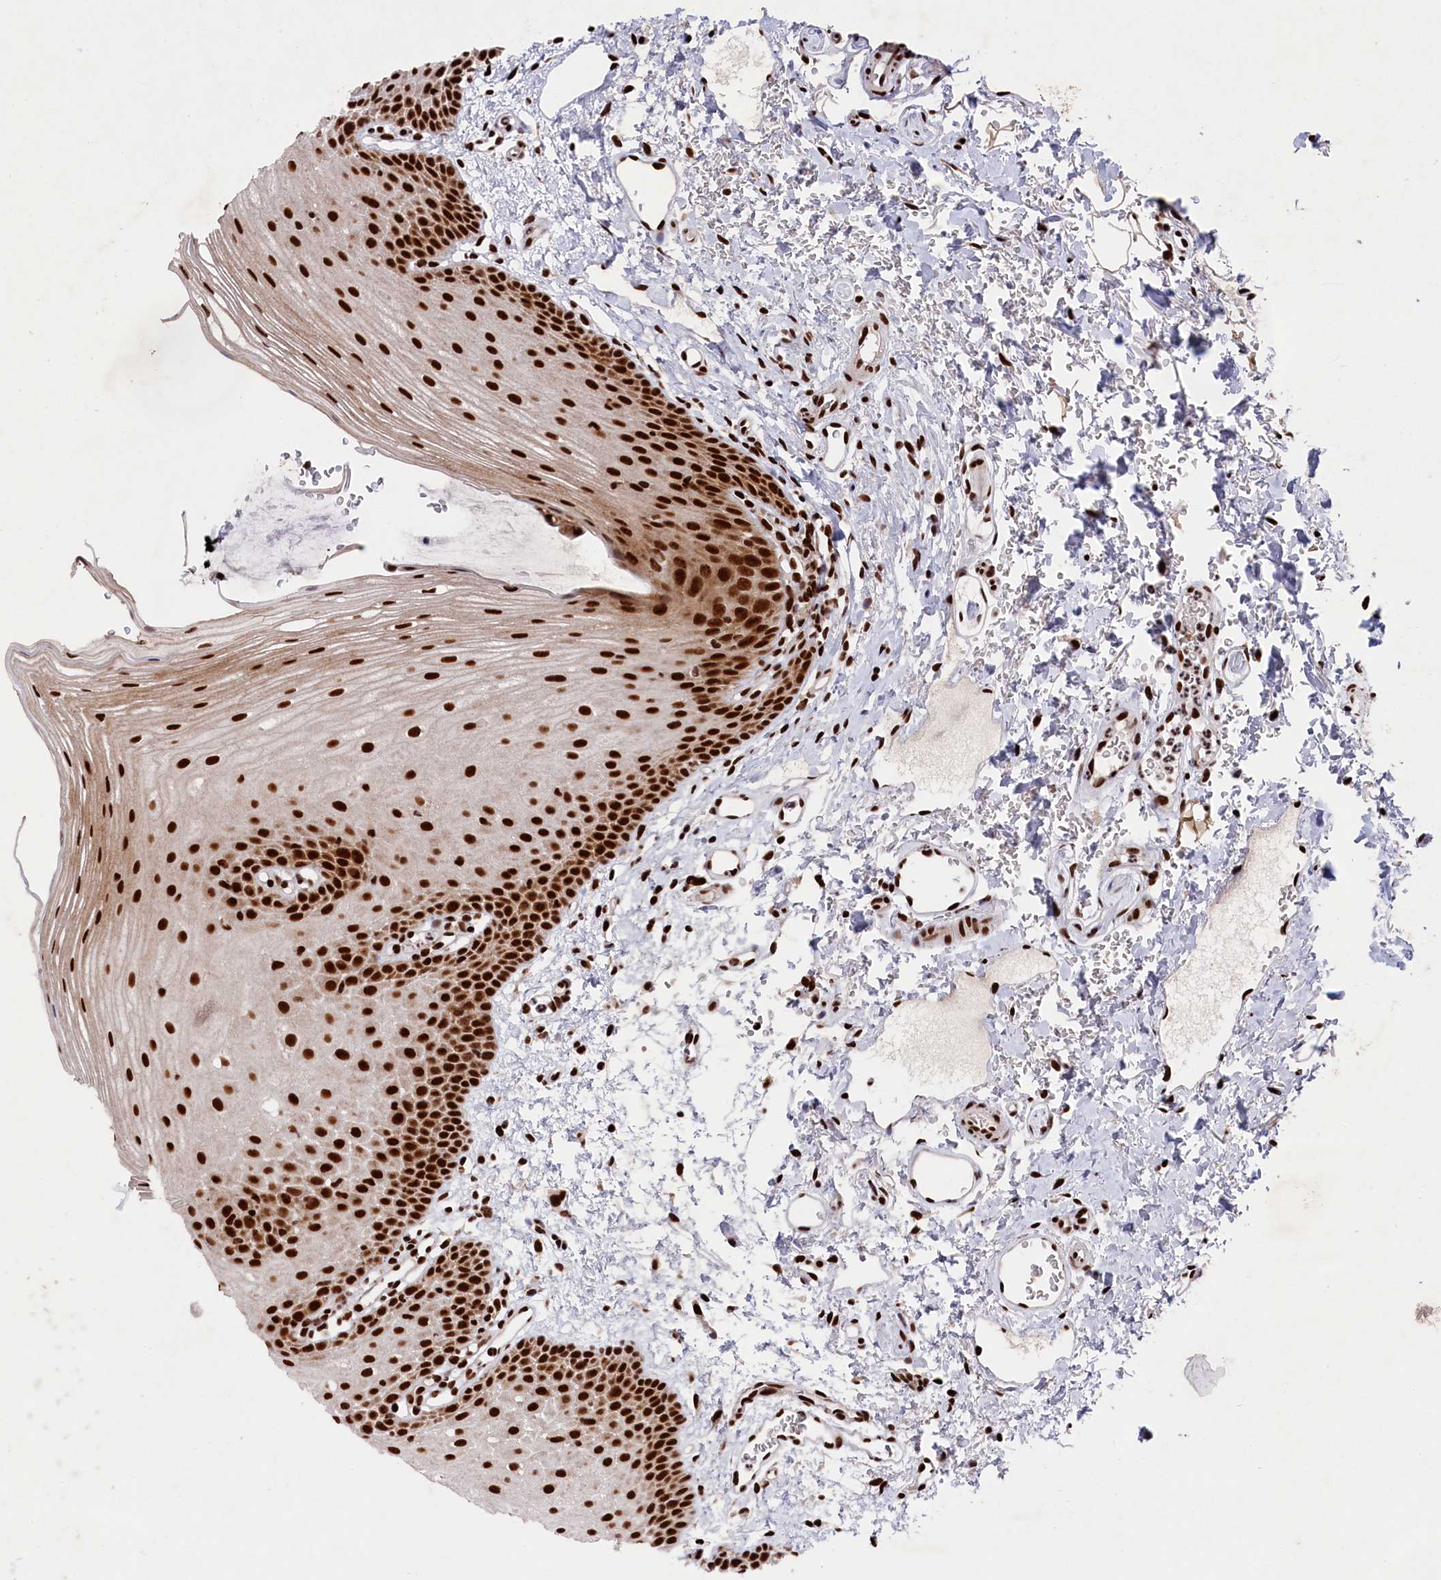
{"staining": {"intensity": "strong", "quantity": ">75%", "location": "nuclear"}, "tissue": "oral mucosa", "cell_type": "Squamous epithelial cells", "image_type": "normal", "snomed": [{"axis": "morphology", "description": "Normal tissue, NOS"}, {"axis": "topography", "description": "Oral tissue"}], "caption": "Human oral mucosa stained for a protein (brown) demonstrates strong nuclear positive positivity in about >75% of squamous epithelial cells.", "gene": "PRPF31", "patient": {"sex": "female", "age": 70}}